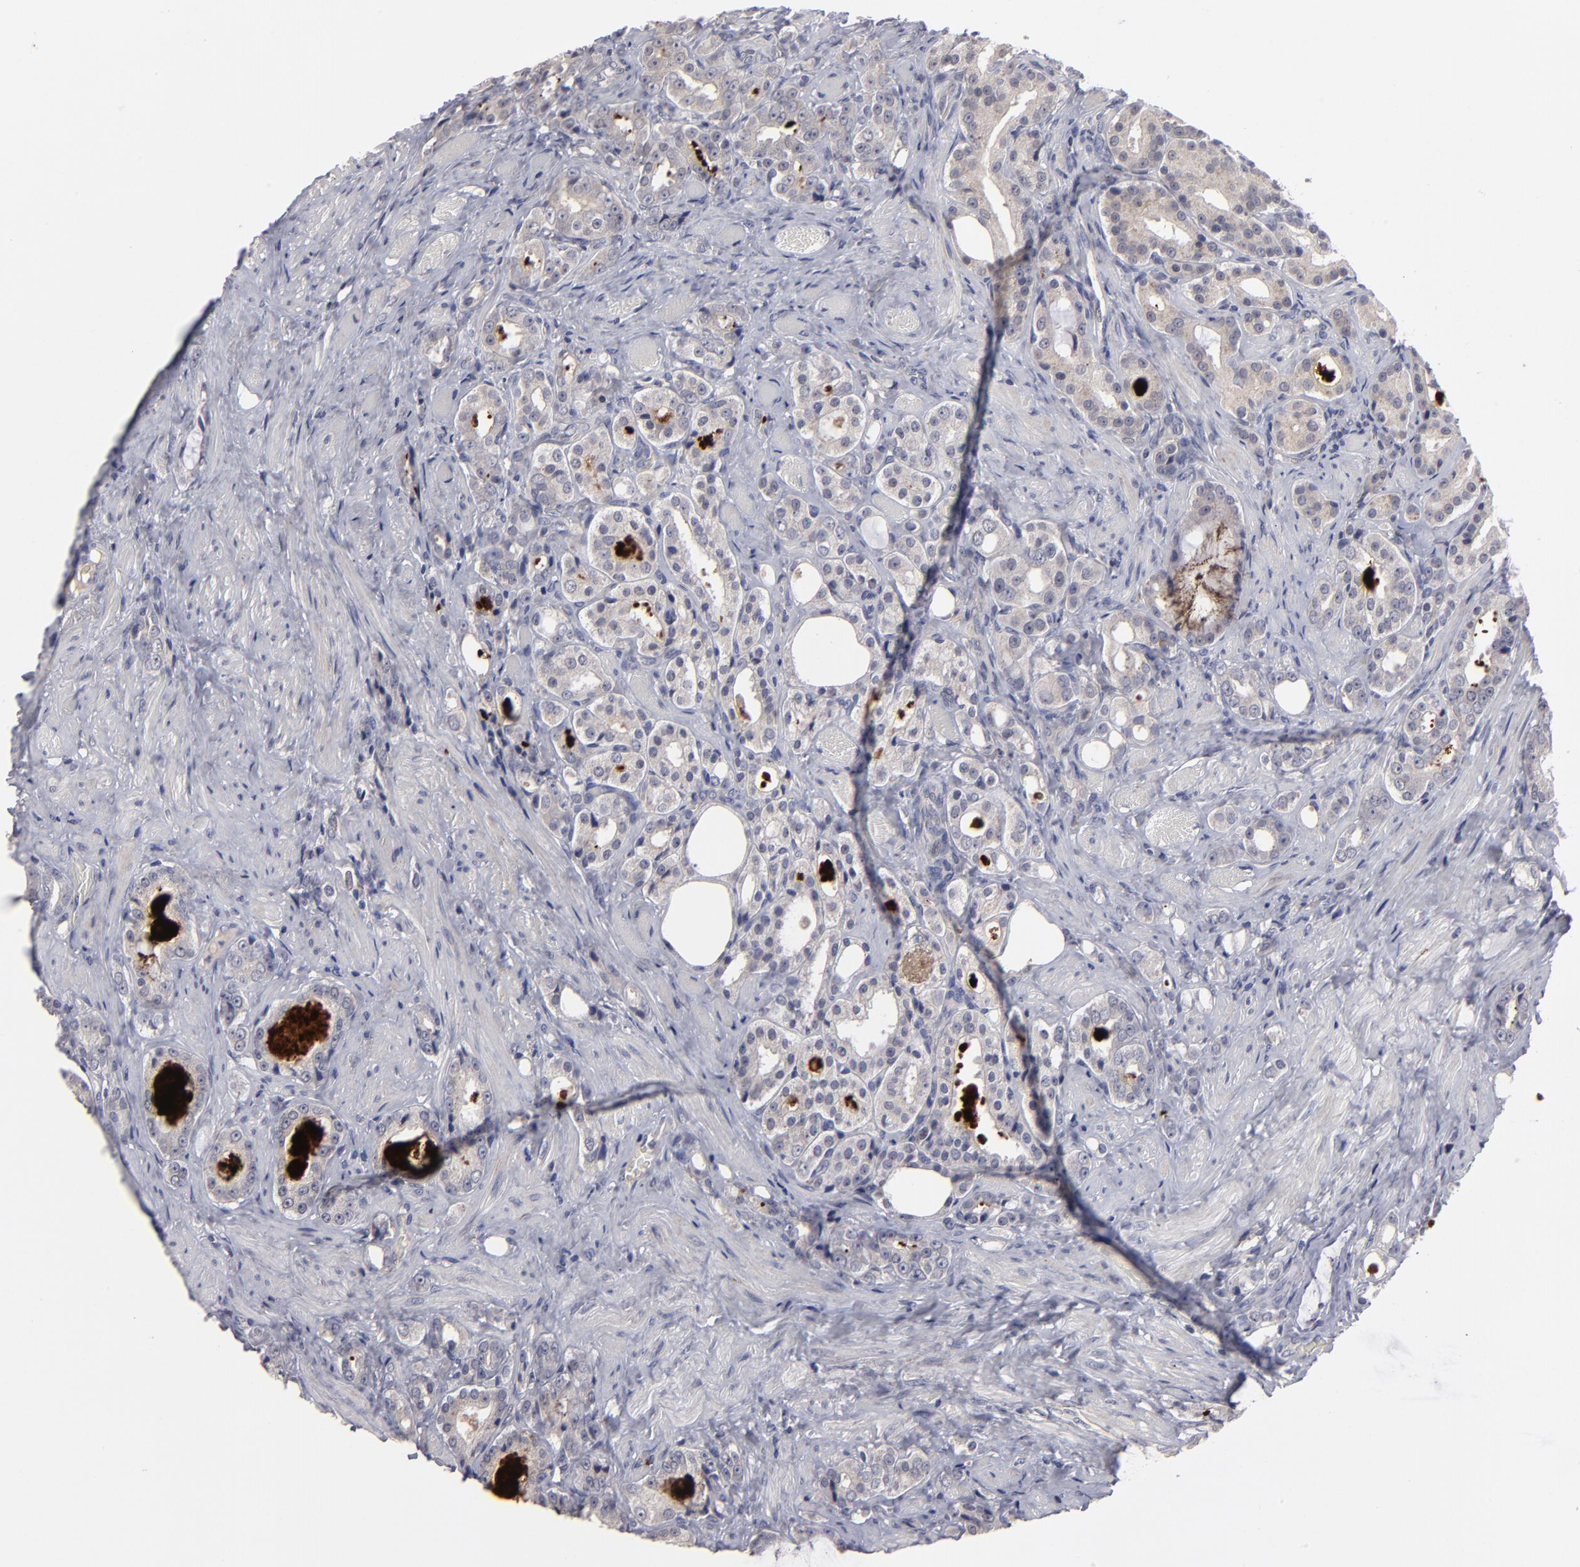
{"staining": {"intensity": "negative", "quantity": "none", "location": "none"}, "tissue": "prostate cancer", "cell_type": "Tumor cells", "image_type": "cancer", "snomed": [{"axis": "morphology", "description": "Adenocarcinoma, Medium grade"}, {"axis": "topography", "description": "Prostate"}], "caption": "Tumor cells show no significant protein positivity in medium-grade adenocarcinoma (prostate).", "gene": "GPM6B", "patient": {"sex": "male", "age": 60}}